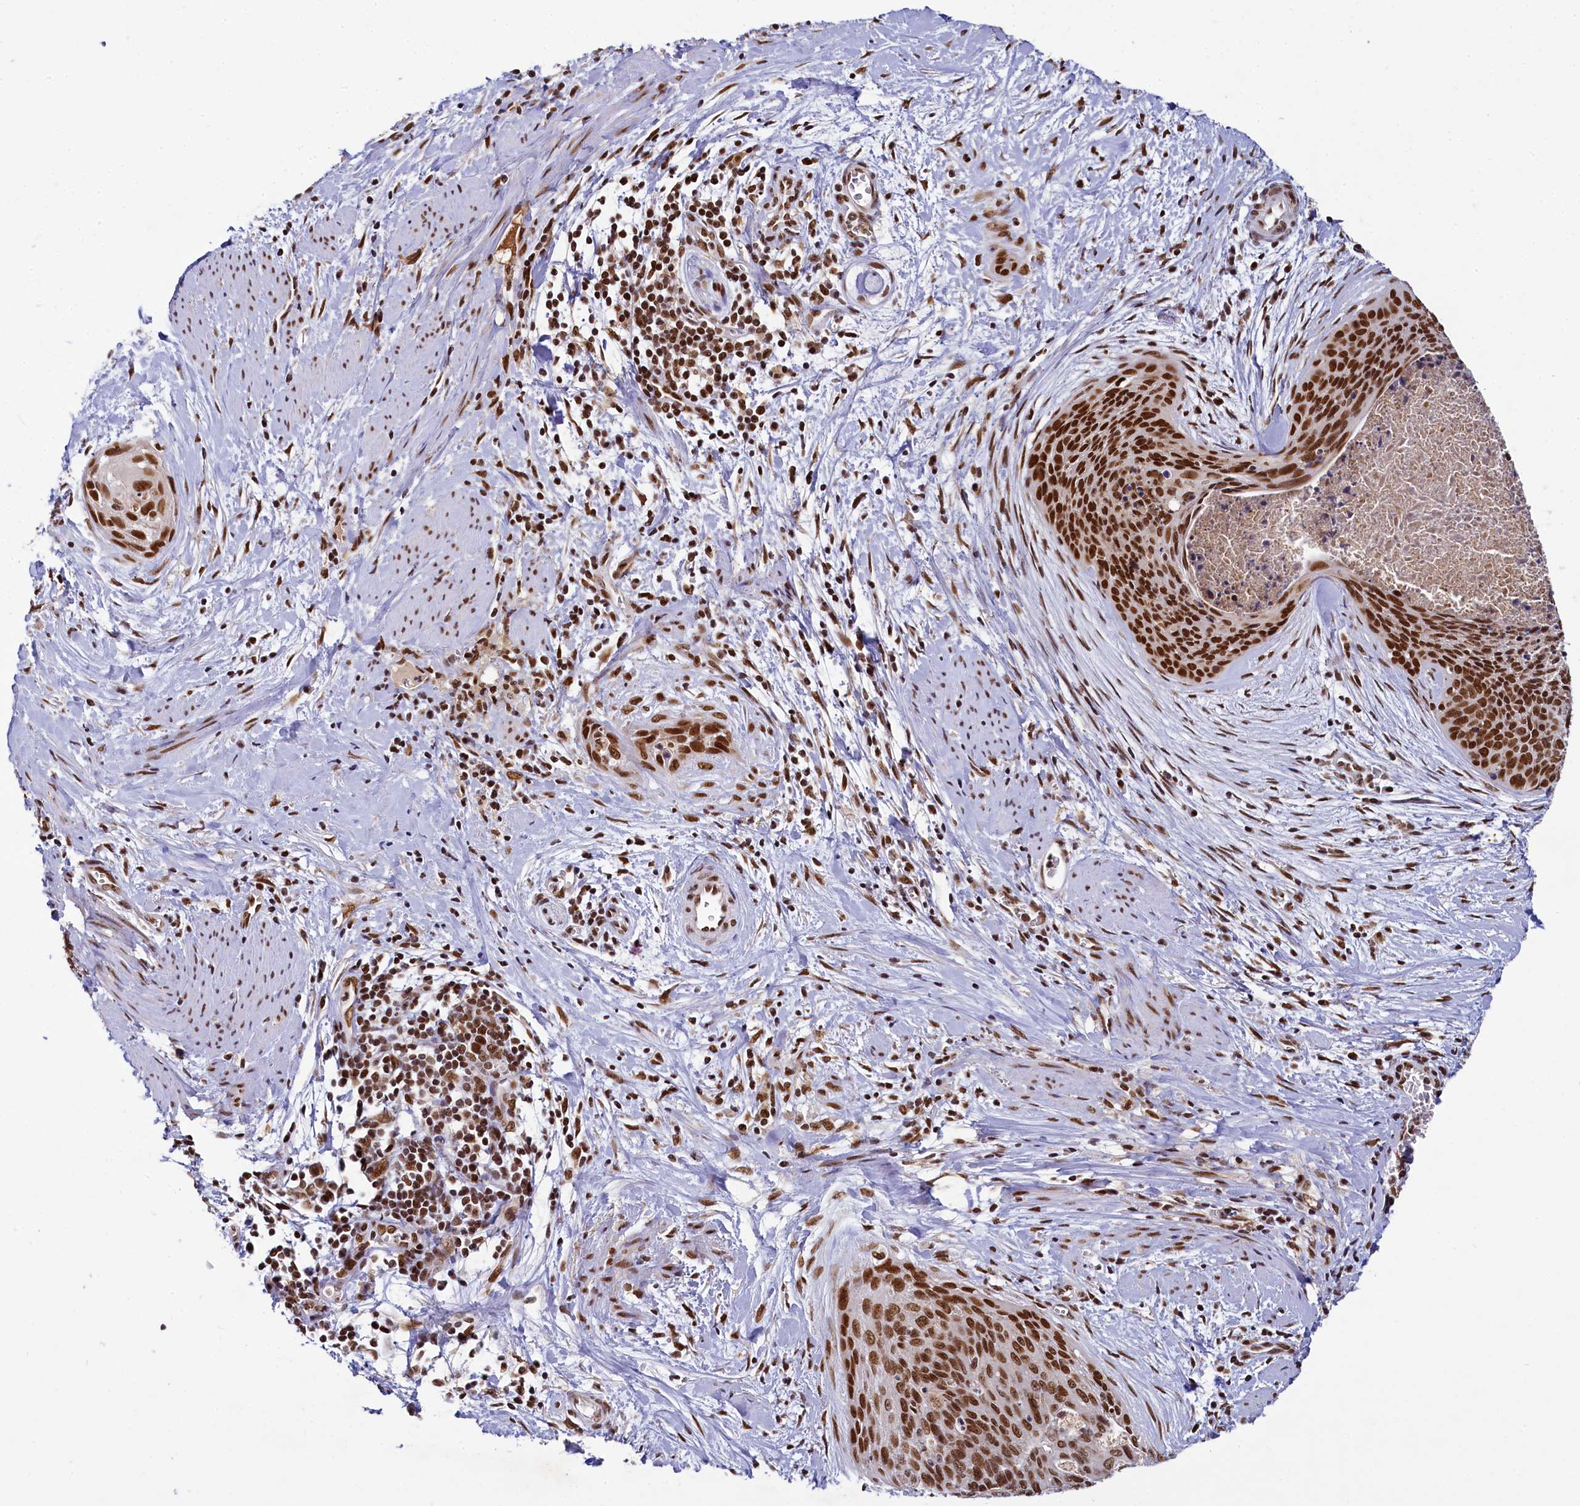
{"staining": {"intensity": "strong", "quantity": ">75%", "location": "nuclear"}, "tissue": "cervical cancer", "cell_type": "Tumor cells", "image_type": "cancer", "snomed": [{"axis": "morphology", "description": "Squamous cell carcinoma, NOS"}, {"axis": "topography", "description": "Cervix"}], "caption": "A micrograph of cervical cancer stained for a protein displays strong nuclear brown staining in tumor cells.", "gene": "PPHLN1", "patient": {"sex": "female", "age": 55}}